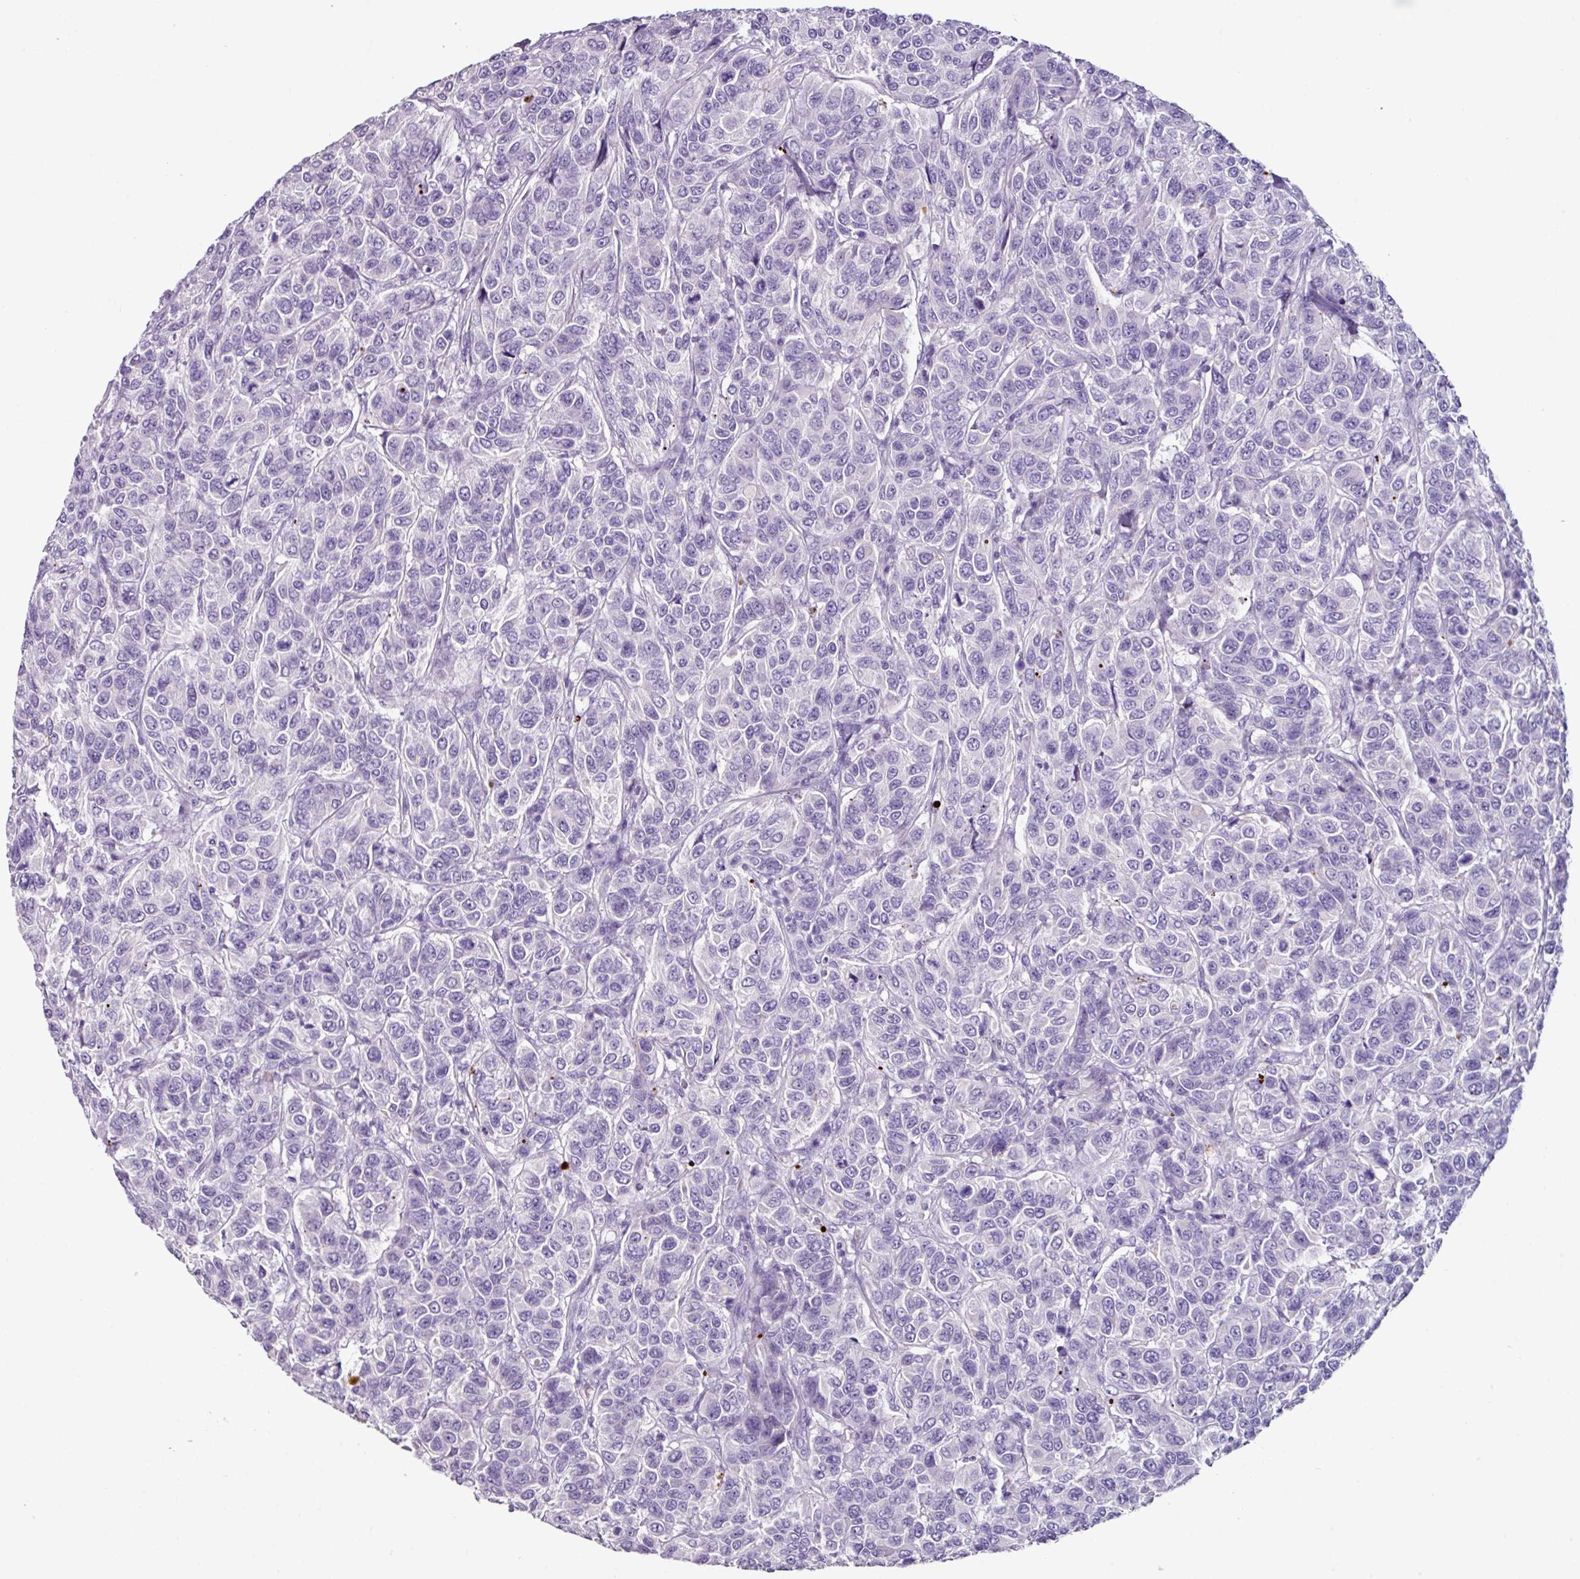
{"staining": {"intensity": "negative", "quantity": "none", "location": "none"}, "tissue": "breast cancer", "cell_type": "Tumor cells", "image_type": "cancer", "snomed": [{"axis": "morphology", "description": "Duct carcinoma"}, {"axis": "topography", "description": "Breast"}], "caption": "Tumor cells show no significant expression in breast cancer.", "gene": "GLP2R", "patient": {"sex": "female", "age": 55}}